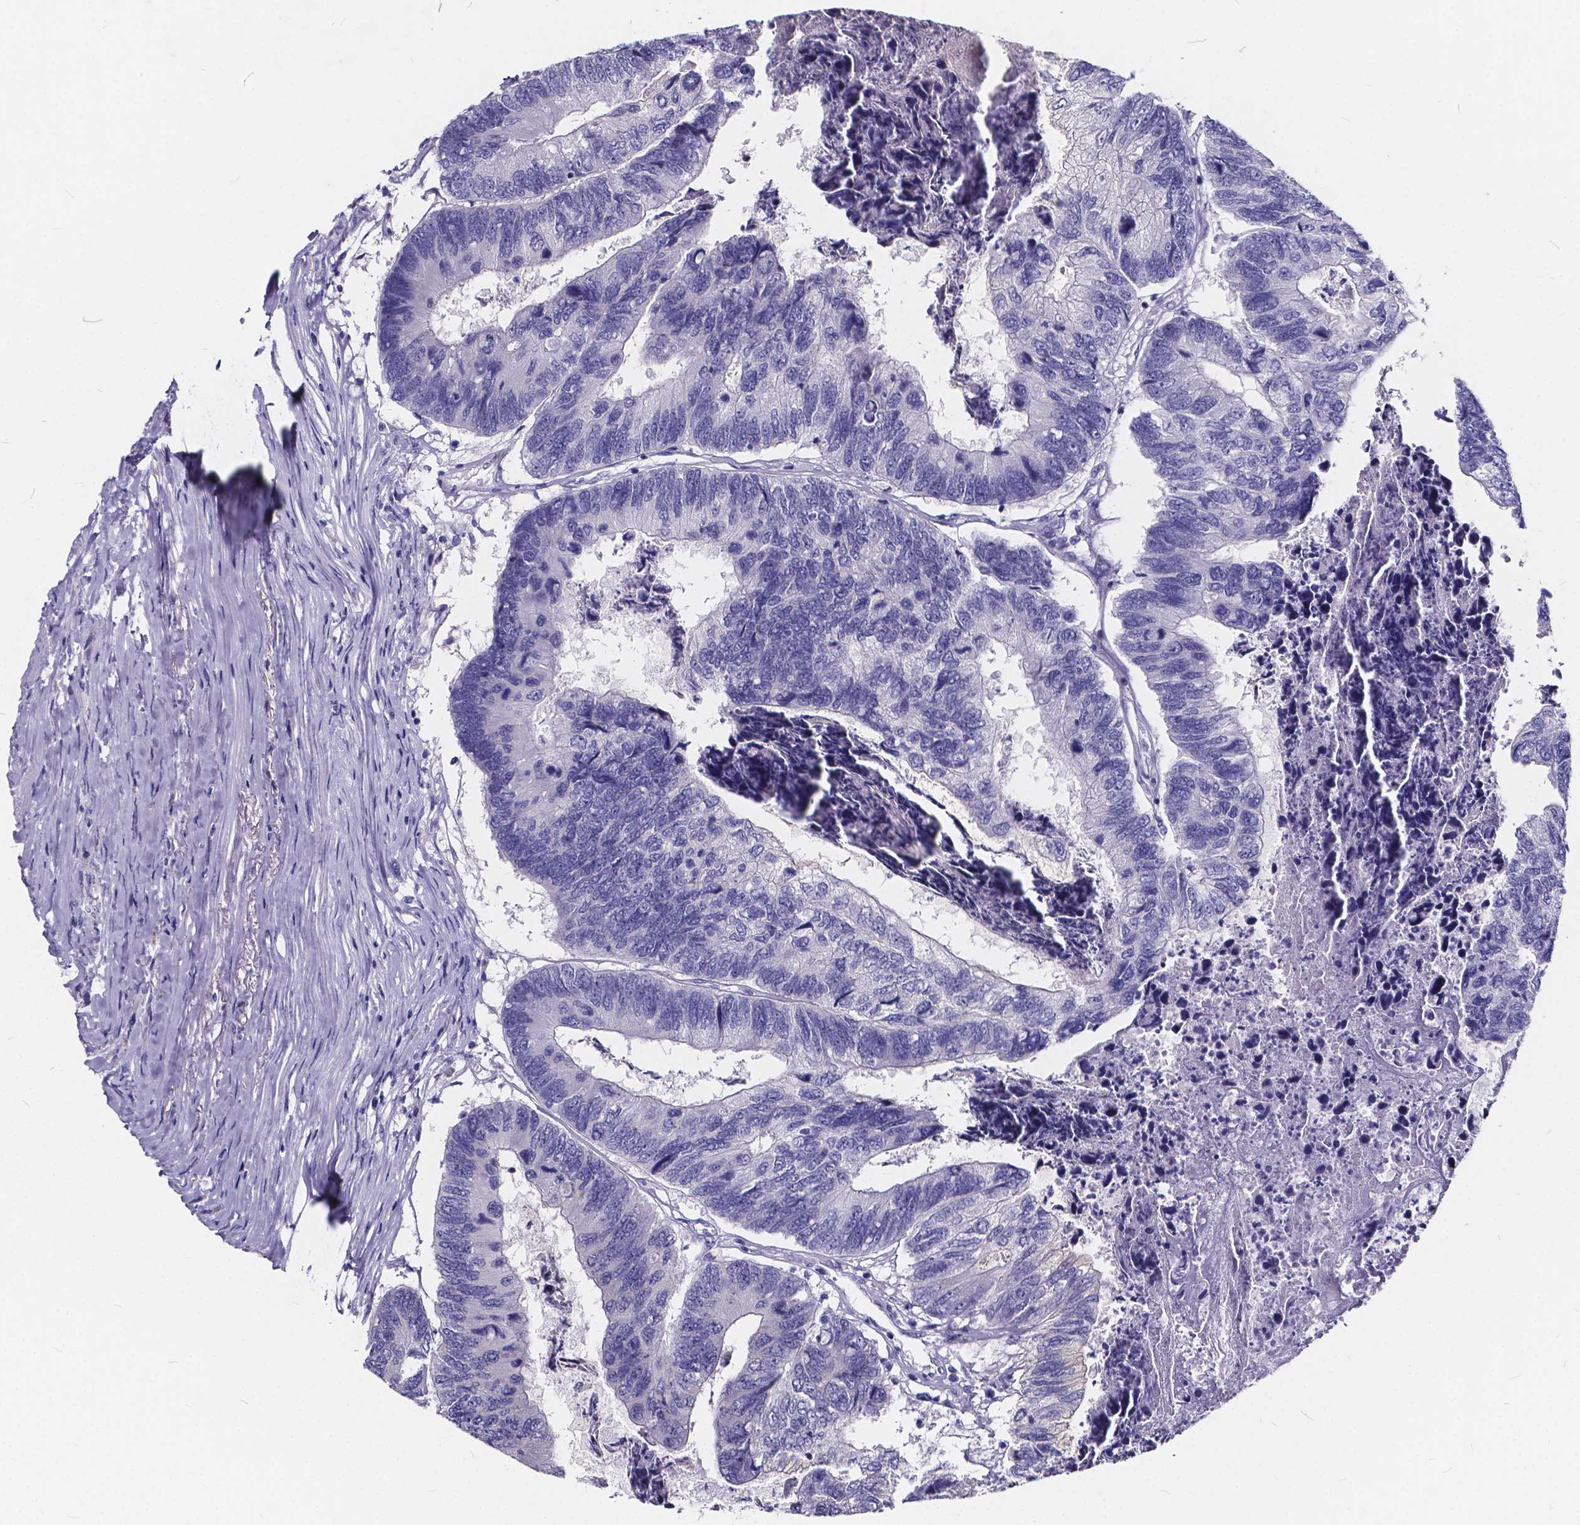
{"staining": {"intensity": "negative", "quantity": "none", "location": "none"}, "tissue": "colorectal cancer", "cell_type": "Tumor cells", "image_type": "cancer", "snomed": [{"axis": "morphology", "description": "Adenocarcinoma, NOS"}, {"axis": "topography", "description": "Colon"}], "caption": "IHC photomicrograph of neoplastic tissue: colorectal cancer (adenocarcinoma) stained with DAB reveals no significant protein staining in tumor cells. Nuclei are stained in blue.", "gene": "SPEF2", "patient": {"sex": "female", "age": 67}}